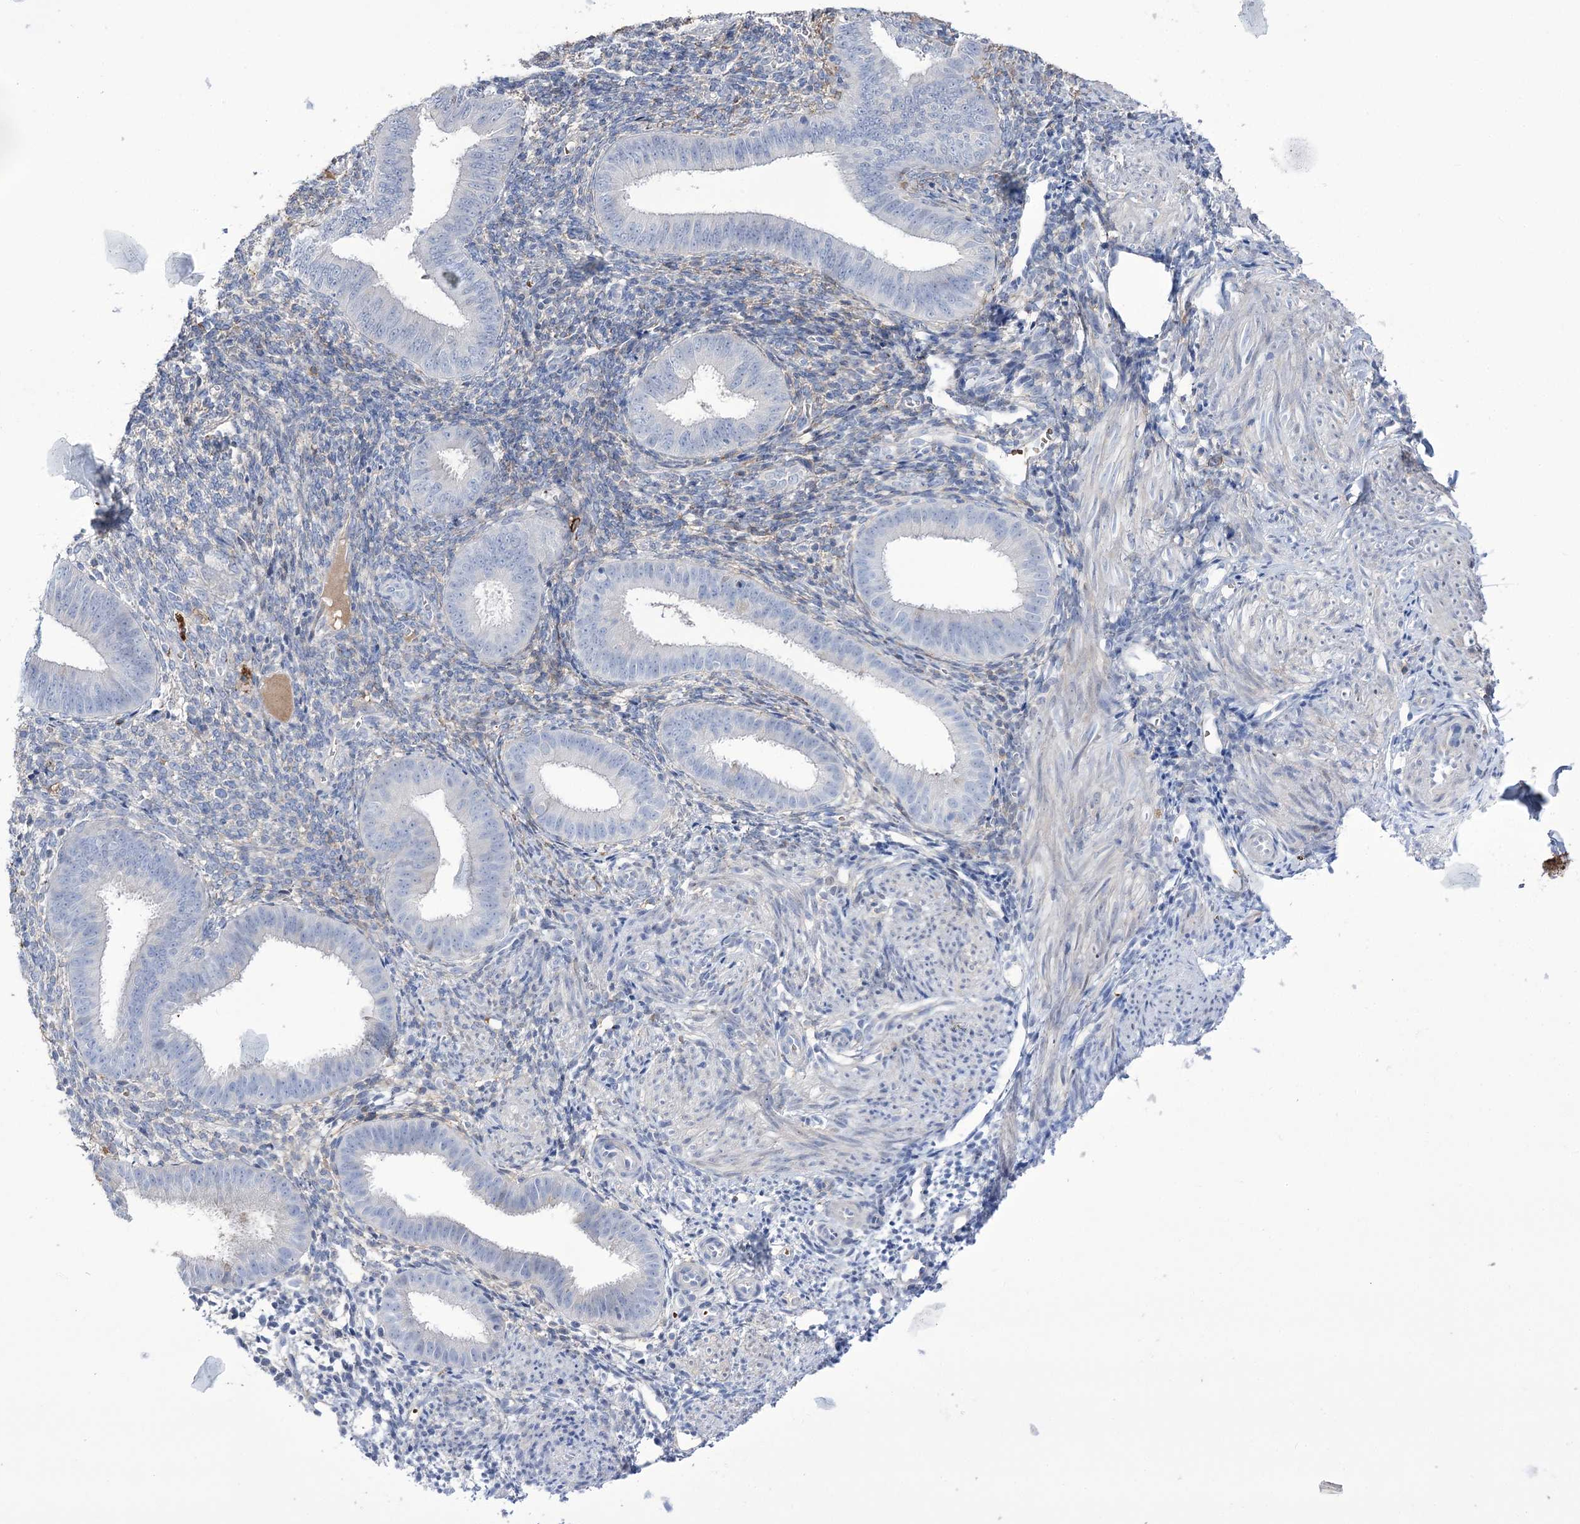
{"staining": {"intensity": "negative", "quantity": "none", "location": "none"}, "tissue": "endometrium", "cell_type": "Cells in endometrial stroma", "image_type": "normal", "snomed": [{"axis": "morphology", "description": "Normal tissue, NOS"}, {"axis": "topography", "description": "Uterus"}, {"axis": "topography", "description": "Endometrium"}], "caption": "Endometrium was stained to show a protein in brown. There is no significant expression in cells in endometrial stroma. (Brightfield microscopy of DAB immunohistochemistry (IHC) at high magnification).", "gene": "ZNF622", "patient": {"sex": "female", "age": 48}}